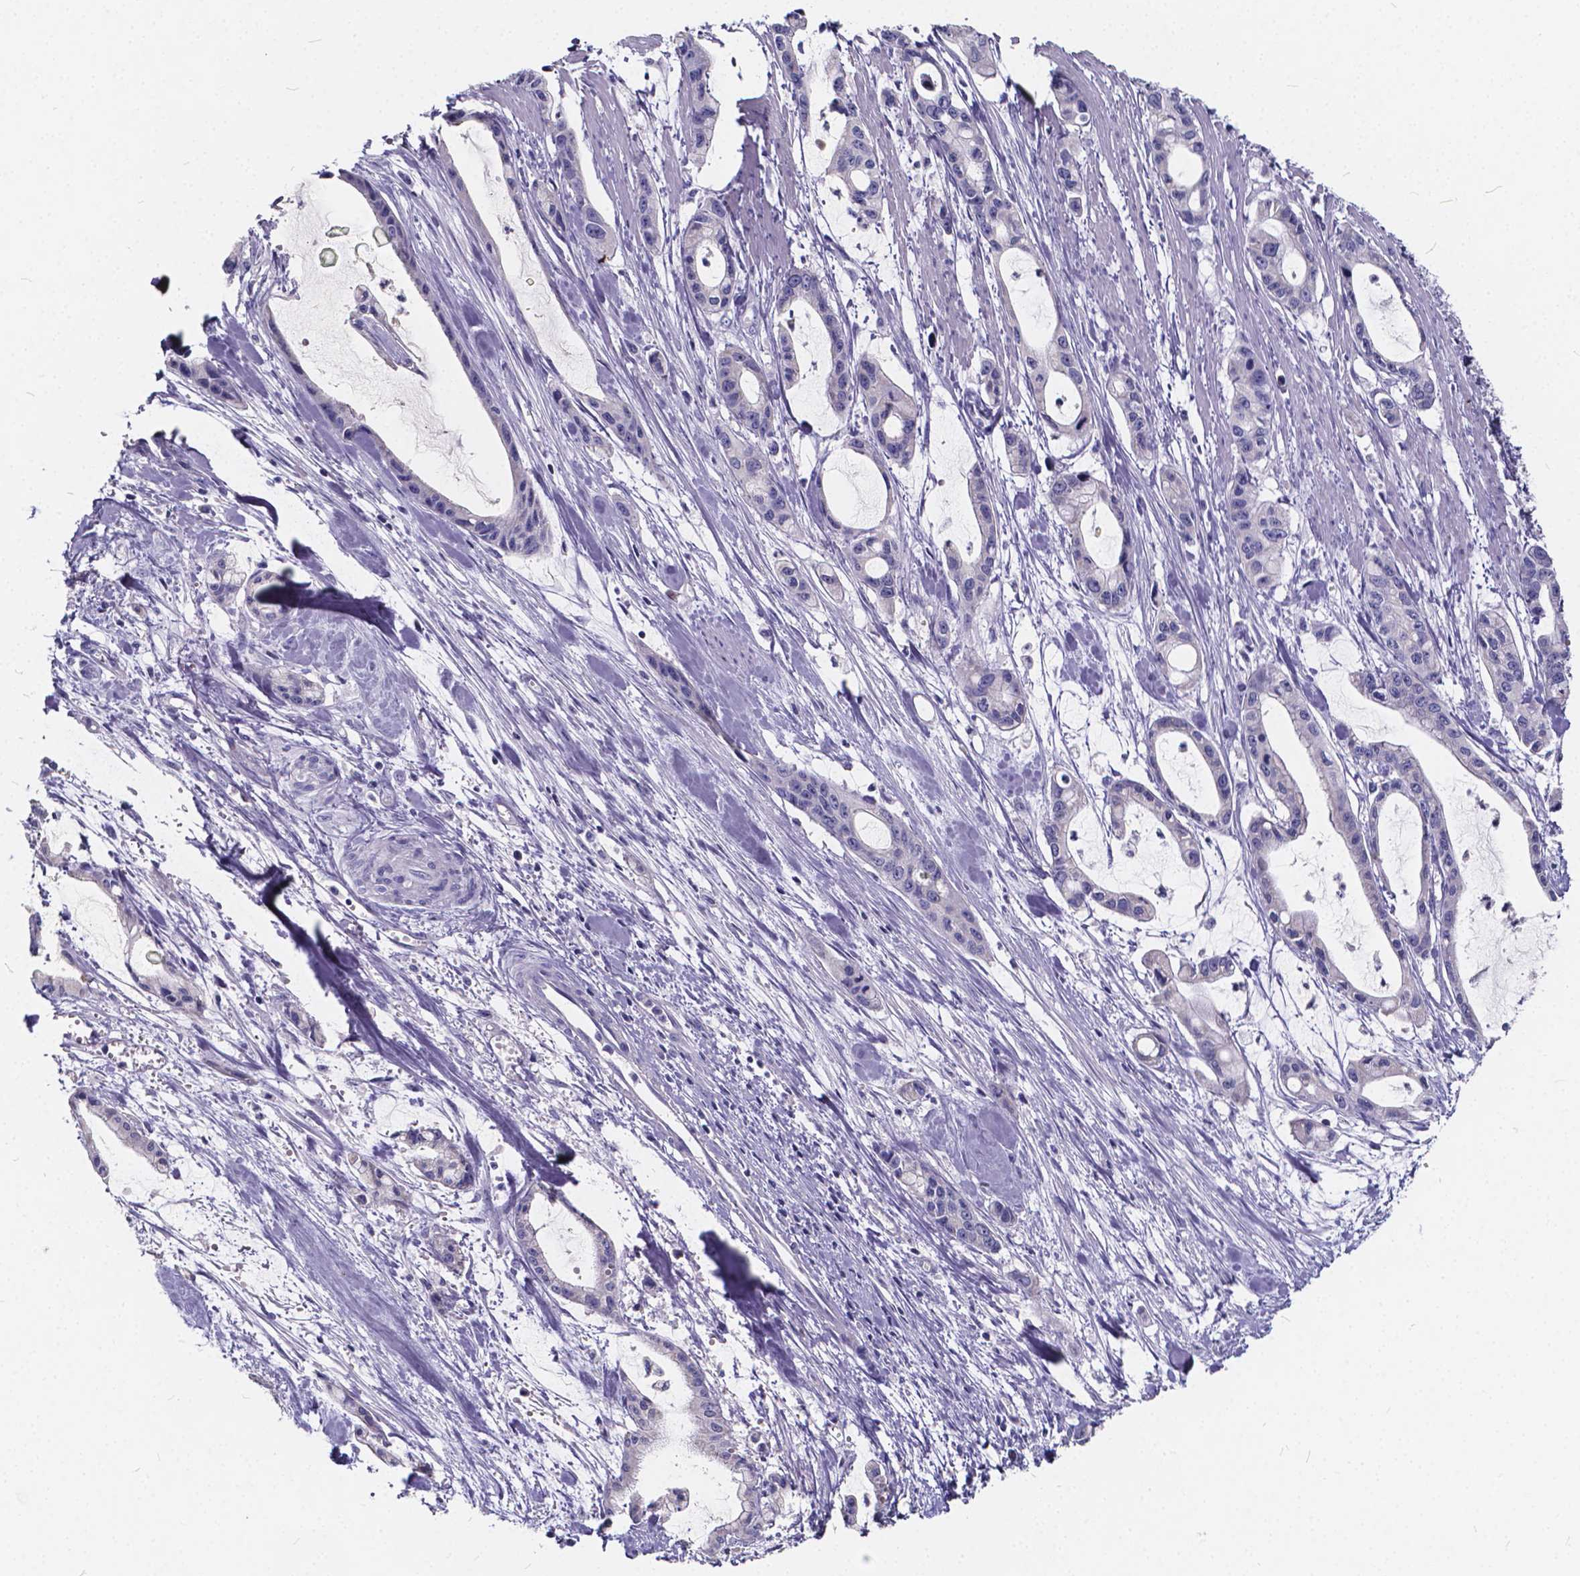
{"staining": {"intensity": "negative", "quantity": "none", "location": "none"}, "tissue": "pancreatic cancer", "cell_type": "Tumor cells", "image_type": "cancer", "snomed": [{"axis": "morphology", "description": "Adenocarcinoma, NOS"}, {"axis": "topography", "description": "Pancreas"}], "caption": "An IHC photomicrograph of adenocarcinoma (pancreatic) is shown. There is no staining in tumor cells of adenocarcinoma (pancreatic).", "gene": "SPEF2", "patient": {"sex": "male", "age": 48}}